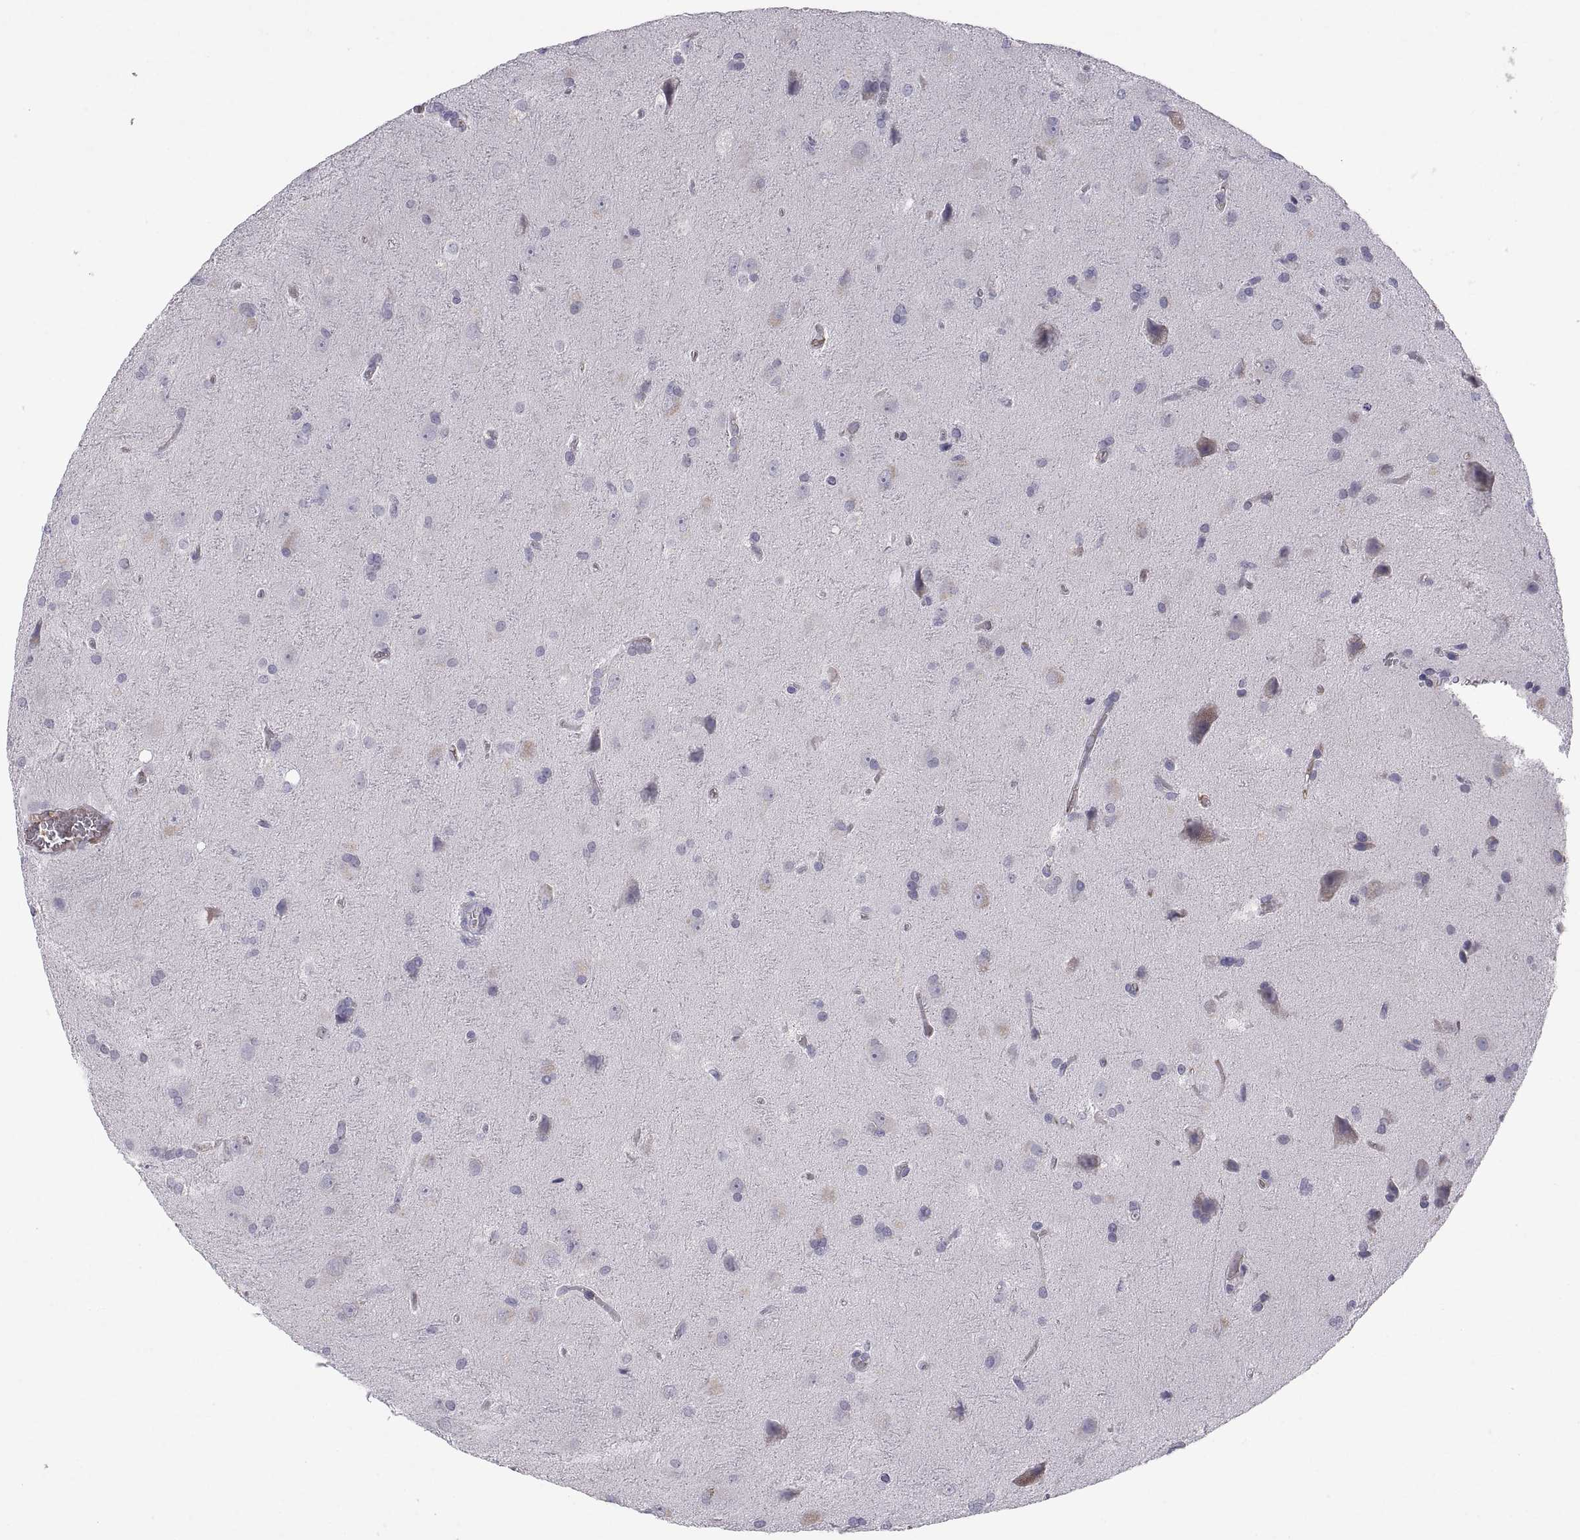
{"staining": {"intensity": "negative", "quantity": "none", "location": "none"}, "tissue": "glioma", "cell_type": "Tumor cells", "image_type": "cancer", "snomed": [{"axis": "morphology", "description": "Glioma, malignant, Low grade"}, {"axis": "topography", "description": "Brain"}], "caption": "Image shows no significant protein expression in tumor cells of glioma.", "gene": "PKP1", "patient": {"sex": "male", "age": 58}}